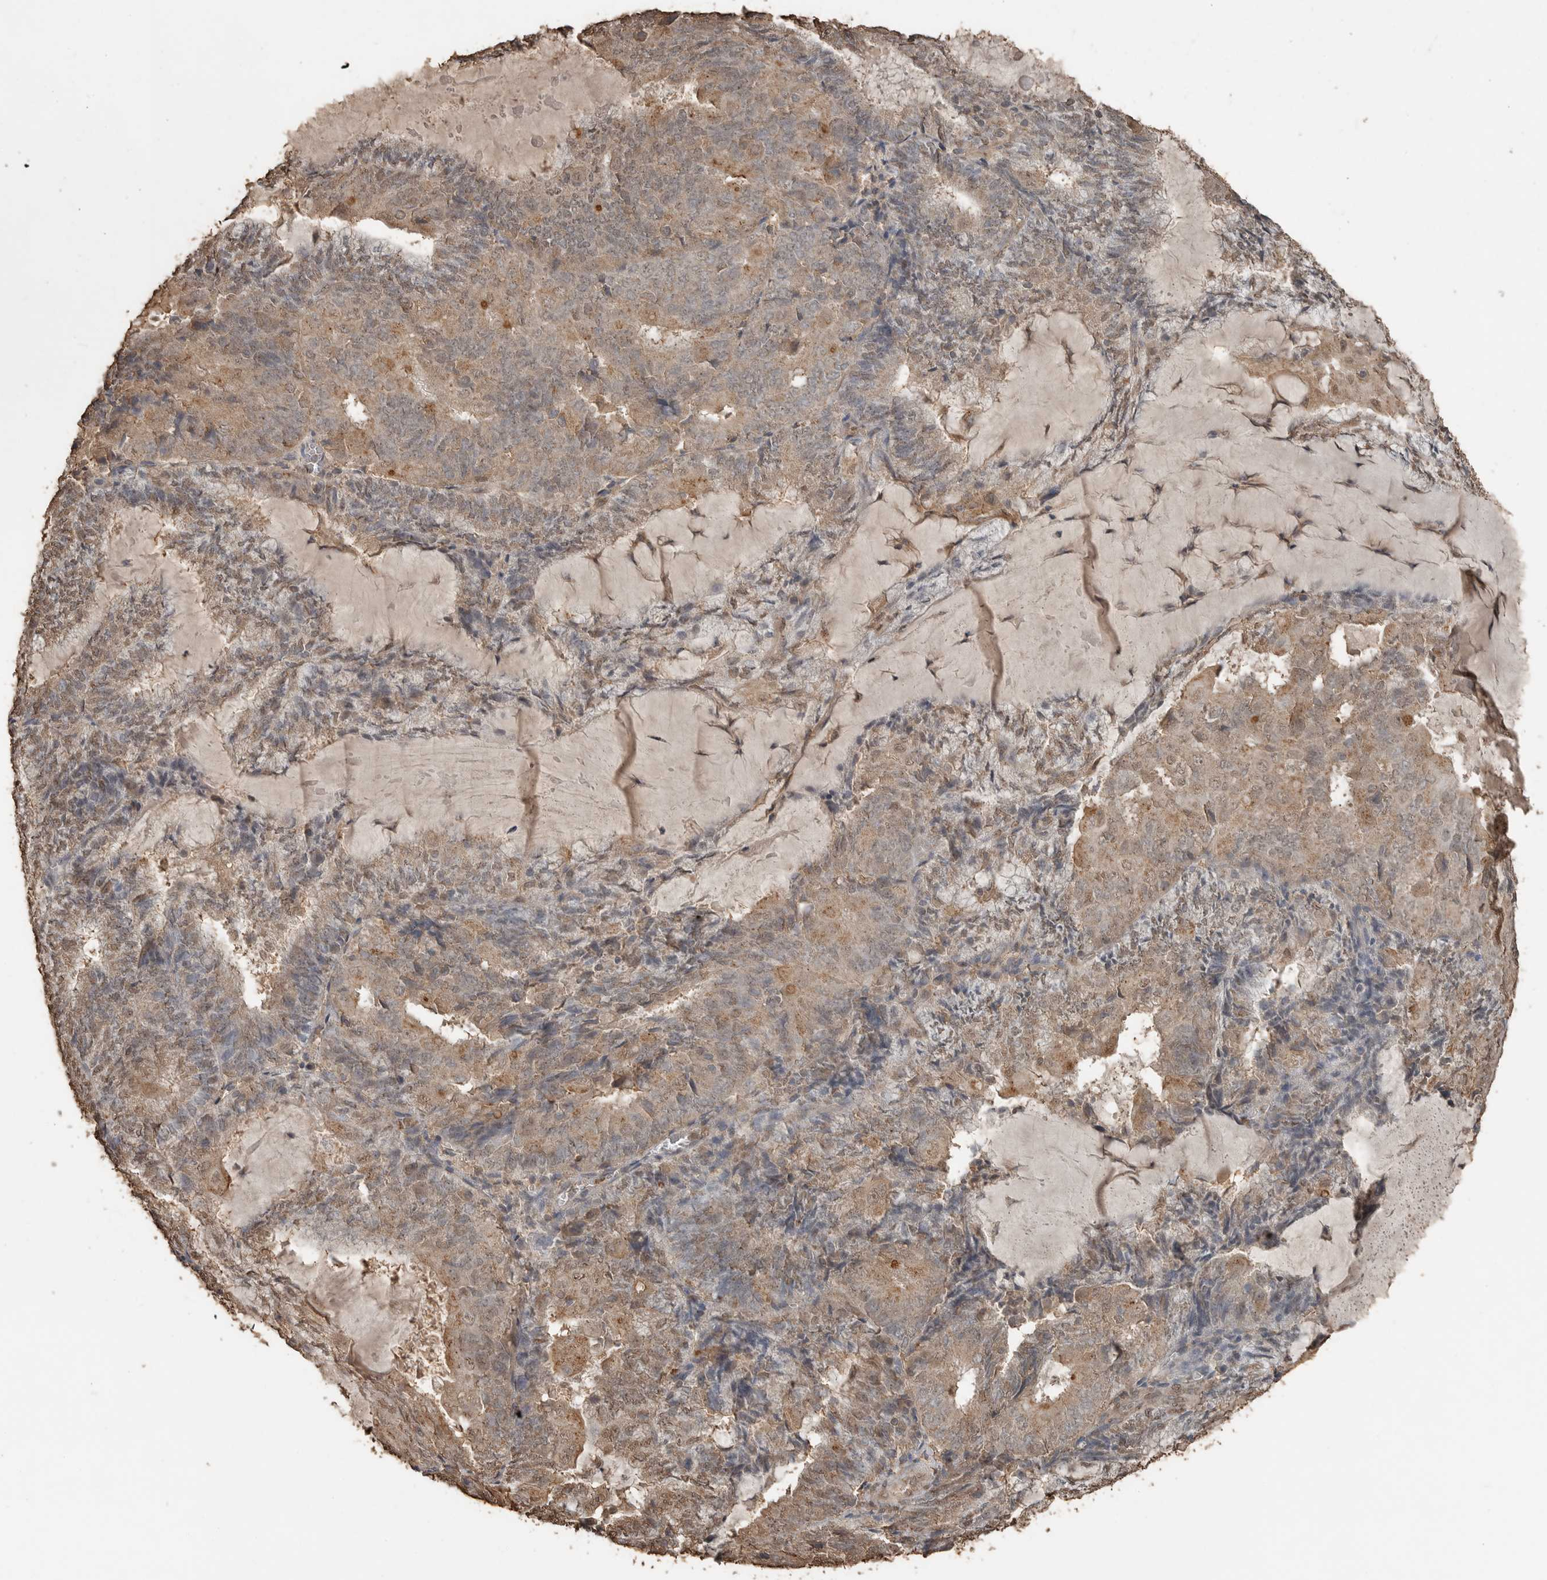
{"staining": {"intensity": "weak", "quantity": ">75%", "location": "cytoplasmic/membranous"}, "tissue": "endometrial cancer", "cell_type": "Tumor cells", "image_type": "cancer", "snomed": [{"axis": "morphology", "description": "Adenocarcinoma, NOS"}, {"axis": "topography", "description": "Endometrium"}], "caption": "This micrograph reveals immunohistochemistry staining of endometrial cancer (adenocarcinoma), with low weak cytoplasmic/membranous positivity in about >75% of tumor cells.", "gene": "BLZF1", "patient": {"sex": "female", "age": 81}}